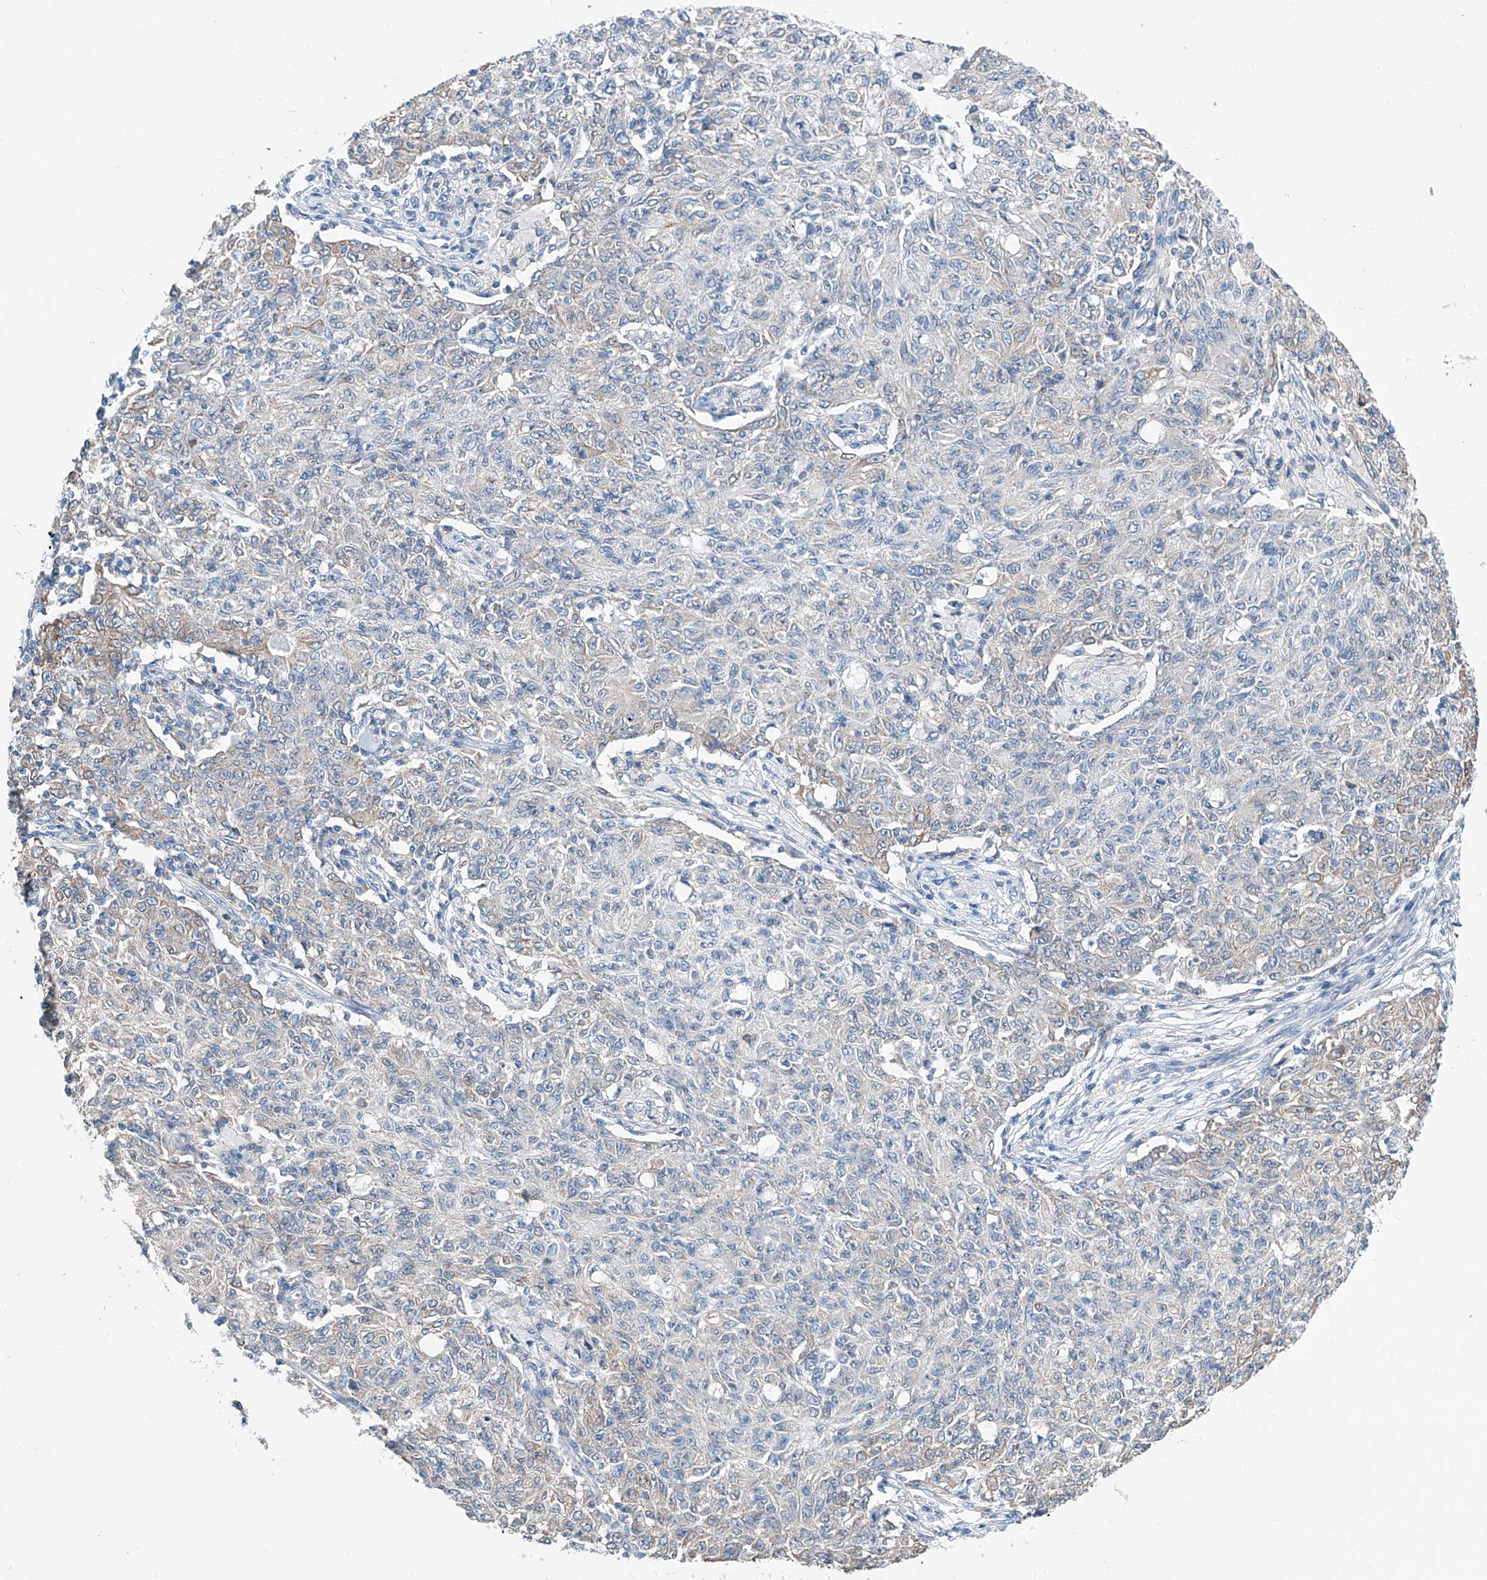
{"staining": {"intensity": "weak", "quantity": "<25%", "location": "cytoplasmic/membranous"}, "tissue": "ovarian cancer", "cell_type": "Tumor cells", "image_type": "cancer", "snomed": [{"axis": "morphology", "description": "Carcinoma, endometroid"}, {"axis": "topography", "description": "Ovary"}], "caption": "Immunohistochemical staining of human endometroid carcinoma (ovarian) exhibits no significant staining in tumor cells. (DAB (3,3'-diaminobenzidine) immunohistochemistry (IHC) with hematoxylin counter stain).", "gene": "MAD2L1", "patient": {"sex": "female", "age": 42}}